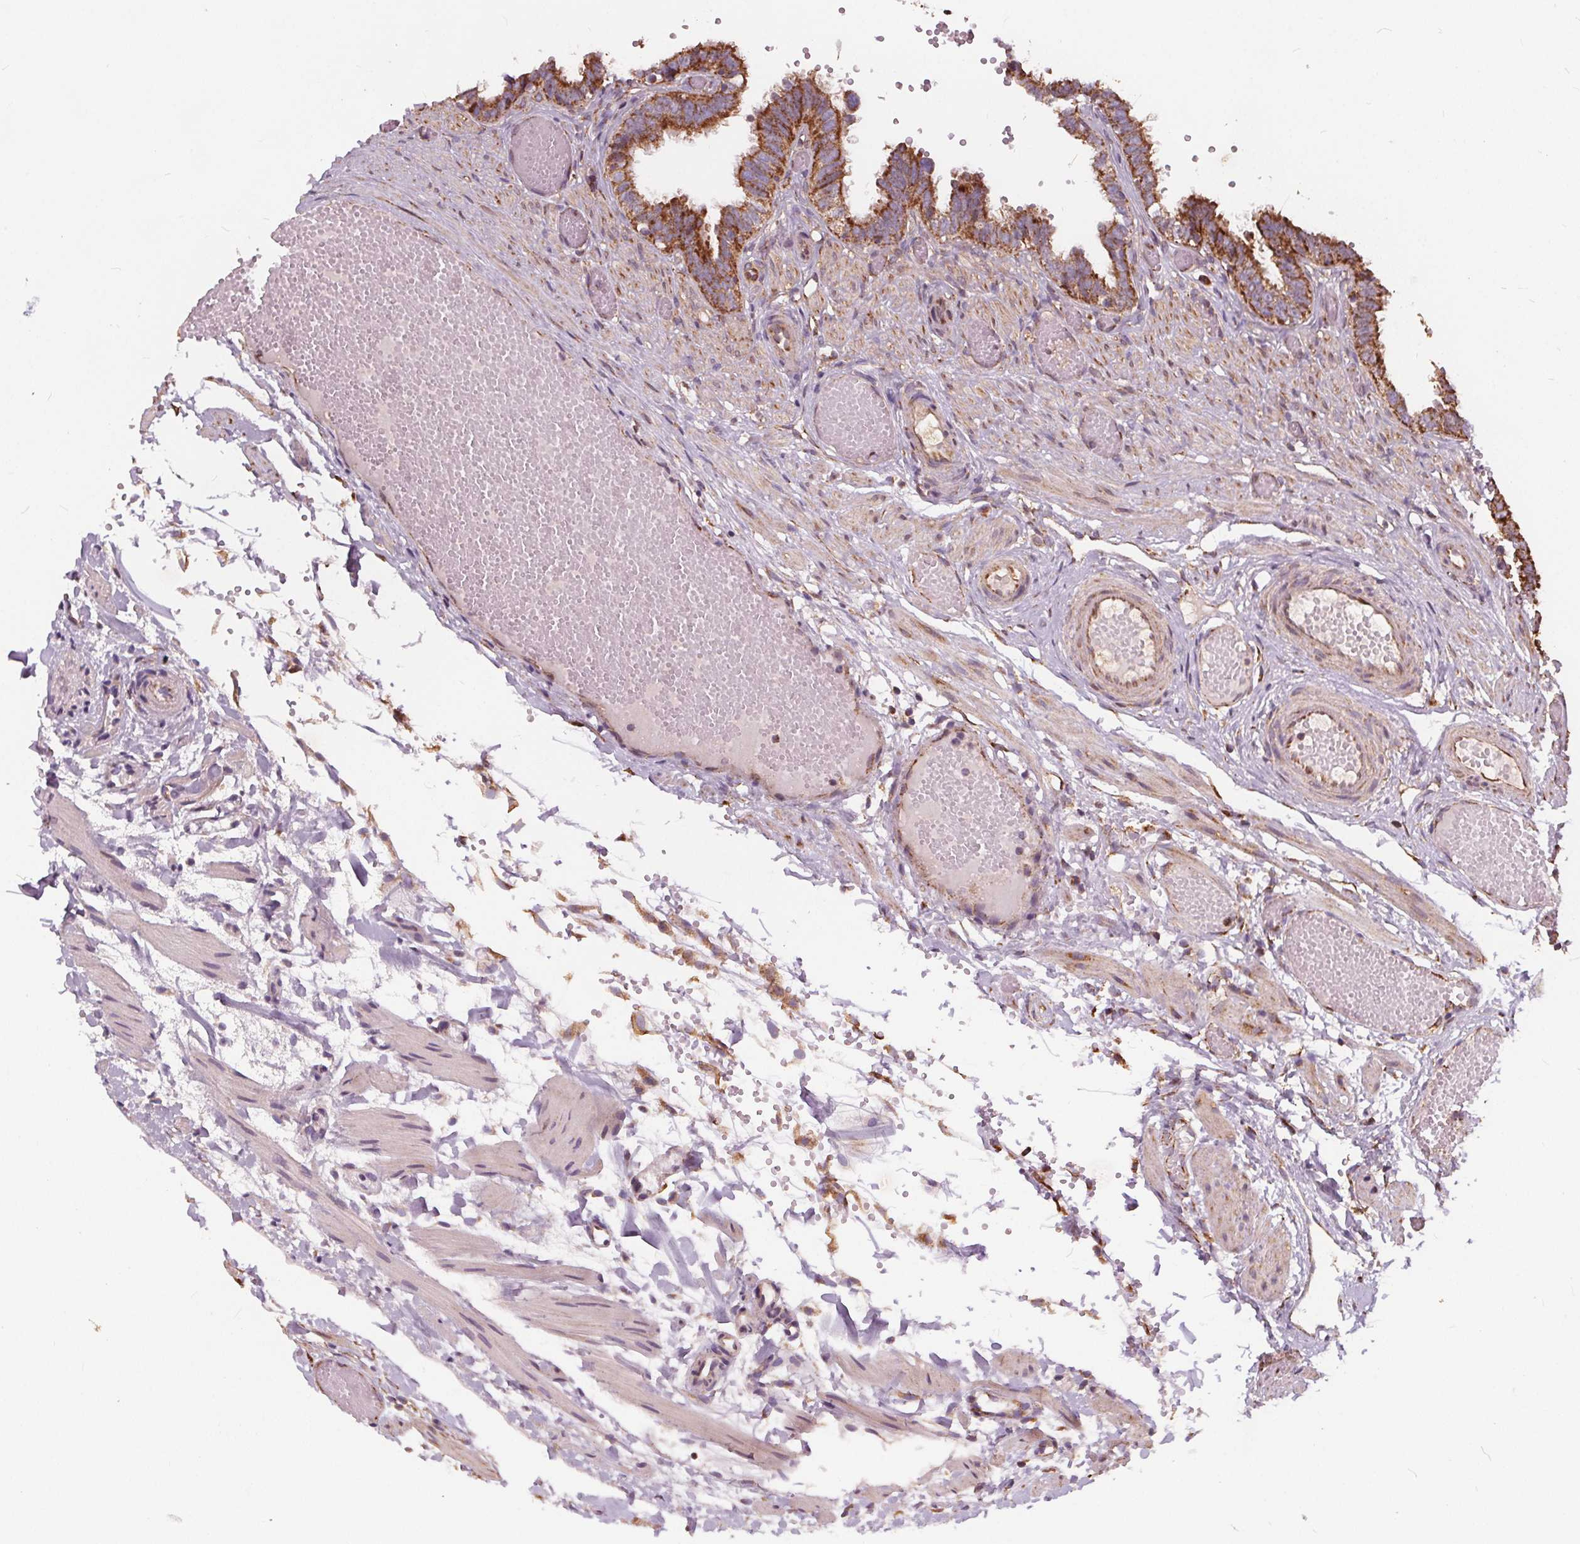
{"staining": {"intensity": "strong", "quantity": ">75%", "location": "cytoplasmic/membranous"}, "tissue": "fallopian tube", "cell_type": "Glandular cells", "image_type": "normal", "snomed": [{"axis": "morphology", "description": "Normal tissue, NOS"}, {"axis": "topography", "description": "Fallopian tube"}], "caption": "Strong cytoplasmic/membranous protein positivity is present in approximately >75% of glandular cells in fallopian tube. (DAB IHC with brightfield microscopy, high magnification).", "gene": "PLSCR3", "patient": {"sex": "female", "age": 37}}